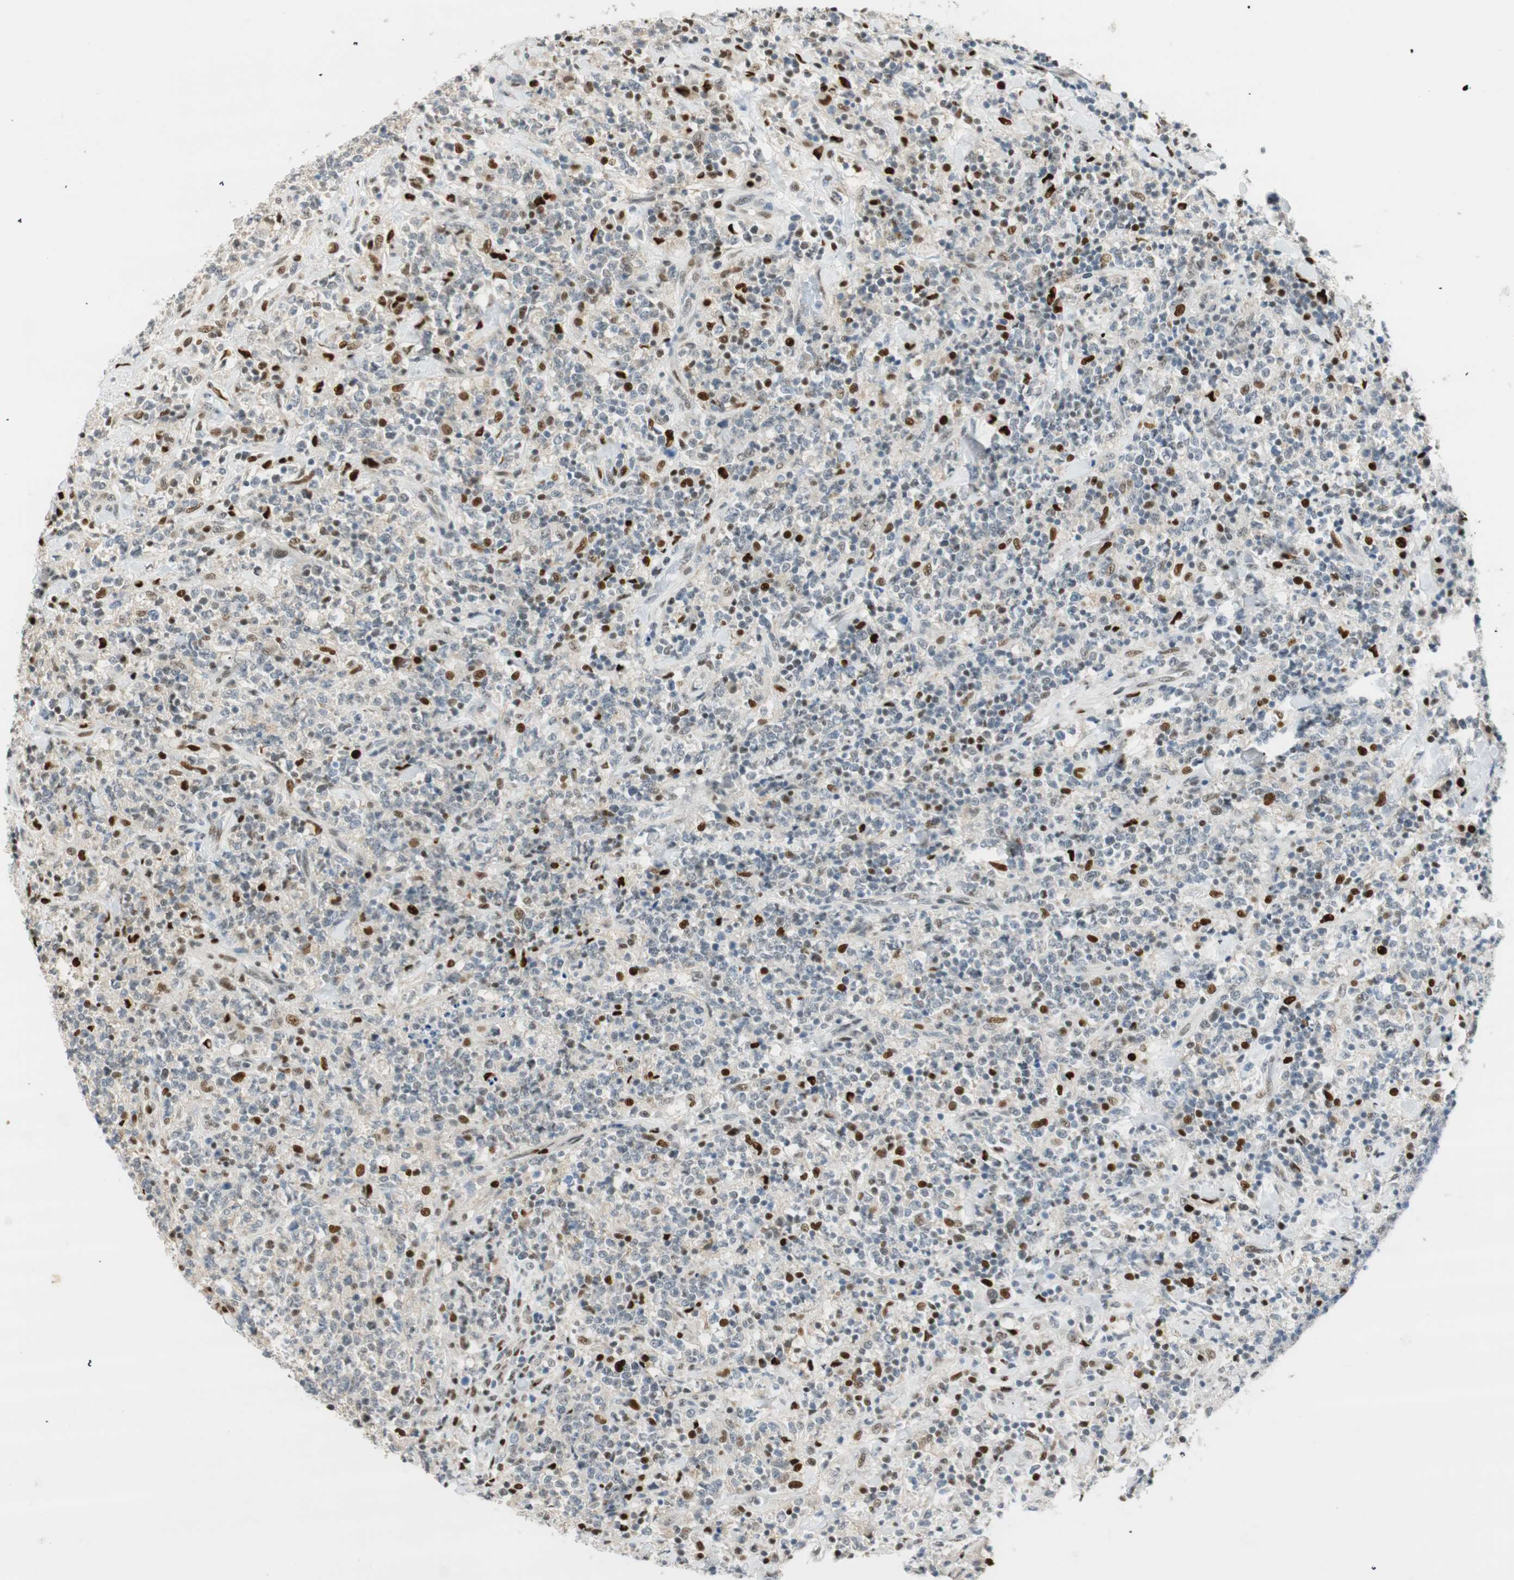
{"staining": {"intensity": "negative", "quantity": "none", "location": "none"}, "tissue": "lymphoma", "cell_type": "Tumor cells", "image_type": "cancer", "snomed": [{"axis": "morphology", "description": "Malignant lymphoma, non-Hodgkin's type, High grade"}, {"axis": "topography", "description": "Soft tissue"}], "caption": "Photomicrograph shows no significant protein staining in tumor cells of high-grade malignant lymphoma, non-Hodgkin's type. (Stains: DAB immunohistochemistry with hematoxylin counter stain, Microscopy: brightfield microscopy at high magnification).", "gene": "MSX2", "patient": {"sex": "male", "age": 18}}